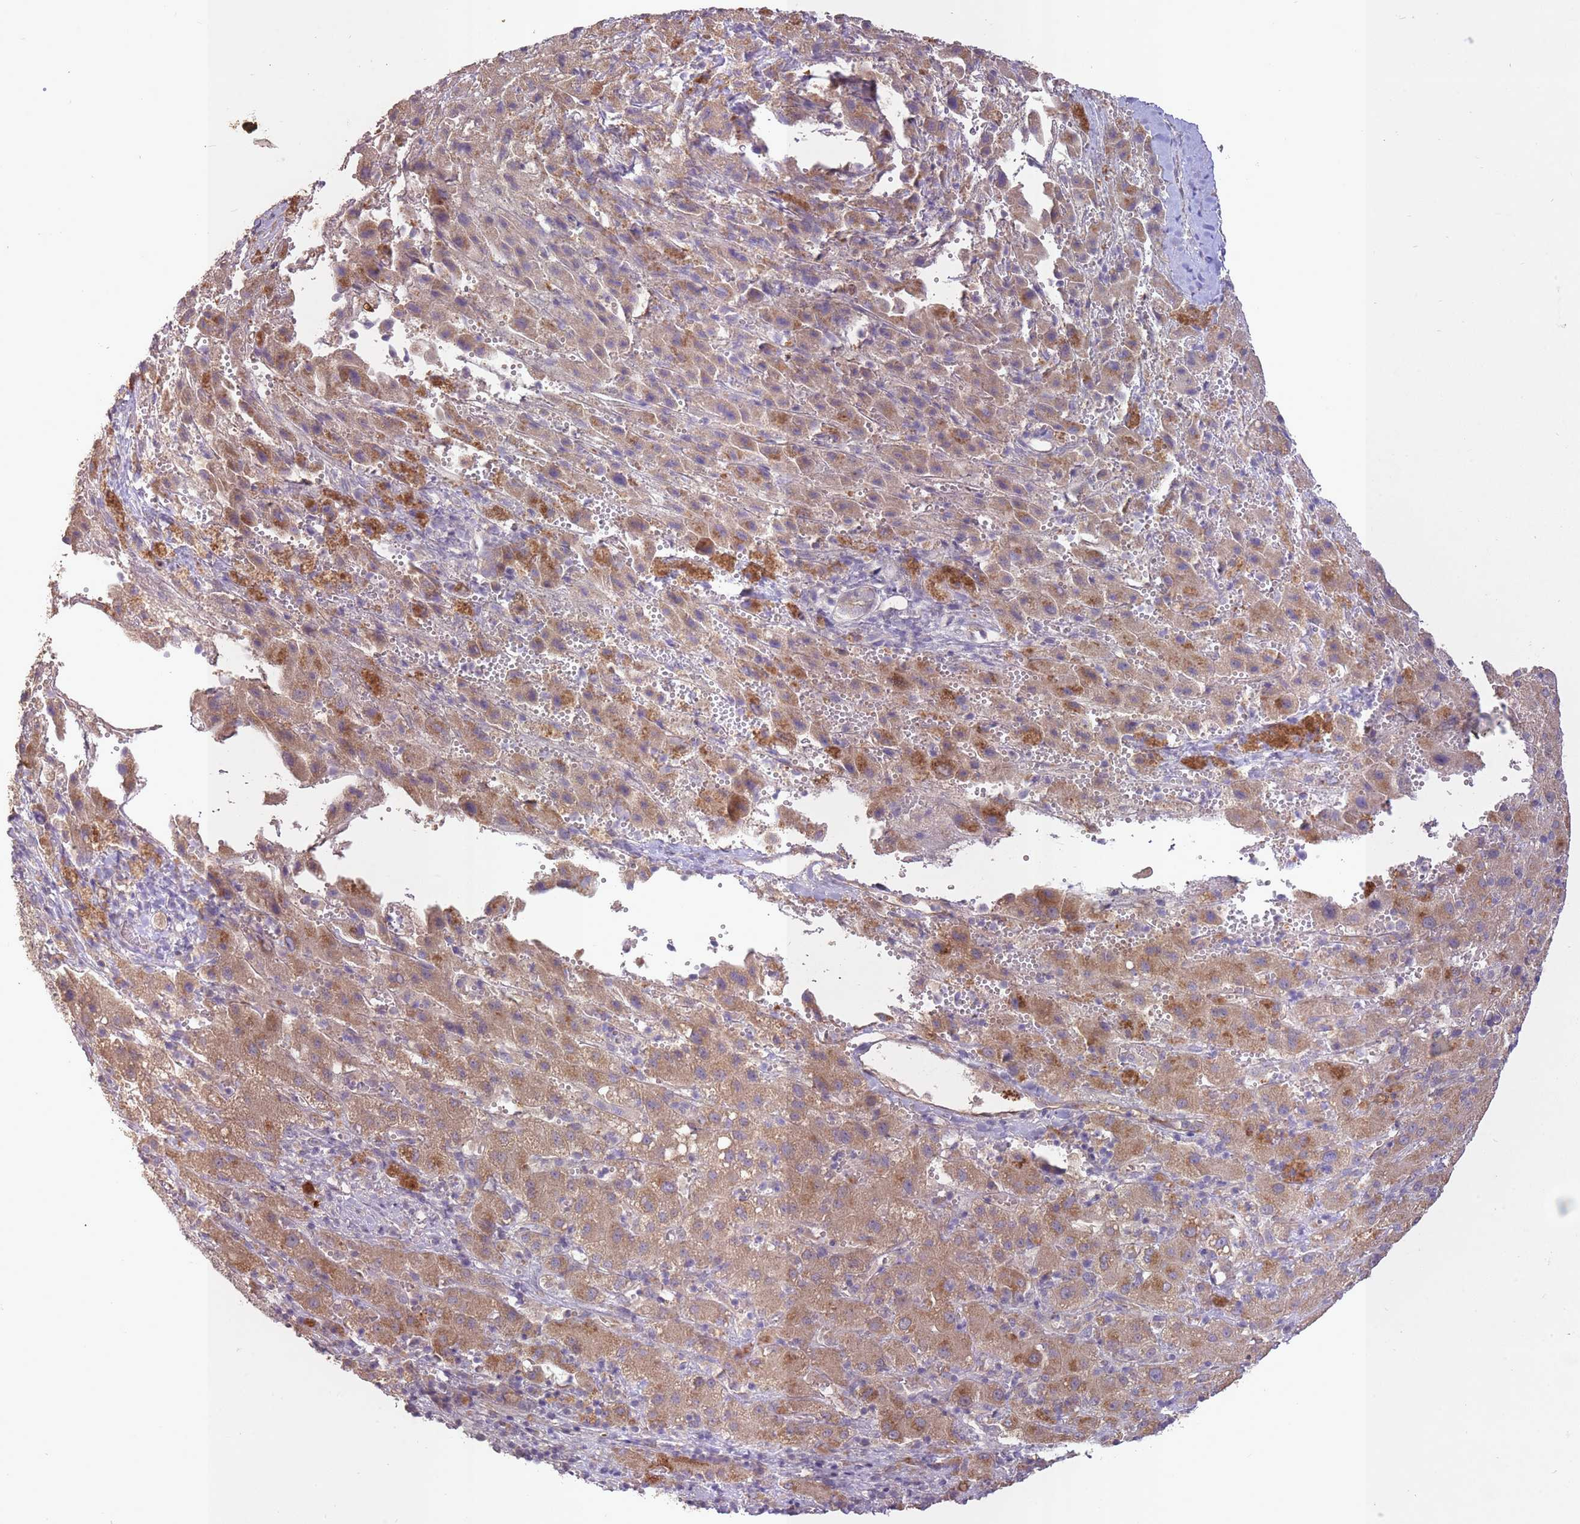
{"staining": {"intensity": "moderate", "quantity": ">75%", "location": "cytoplasmic/membranous"}, "tissue": "liver cancer", "cell_type": "Tumor cells", "image_type": "cancer", "snomed": [{"axis": "morphology", "description": "Carcinoma, Hepatocellular, NOS"}, {"axis": "topography", "description": "Liver"}], "caption": "Liver hepatocellular carcinoma stained with a brown dye displays moderate cytoplasmic/membranous positive expression in approximately >75% of tumor cells.", "gene": "LRATD2", "patient": {"sex": "female", "age": 58}}